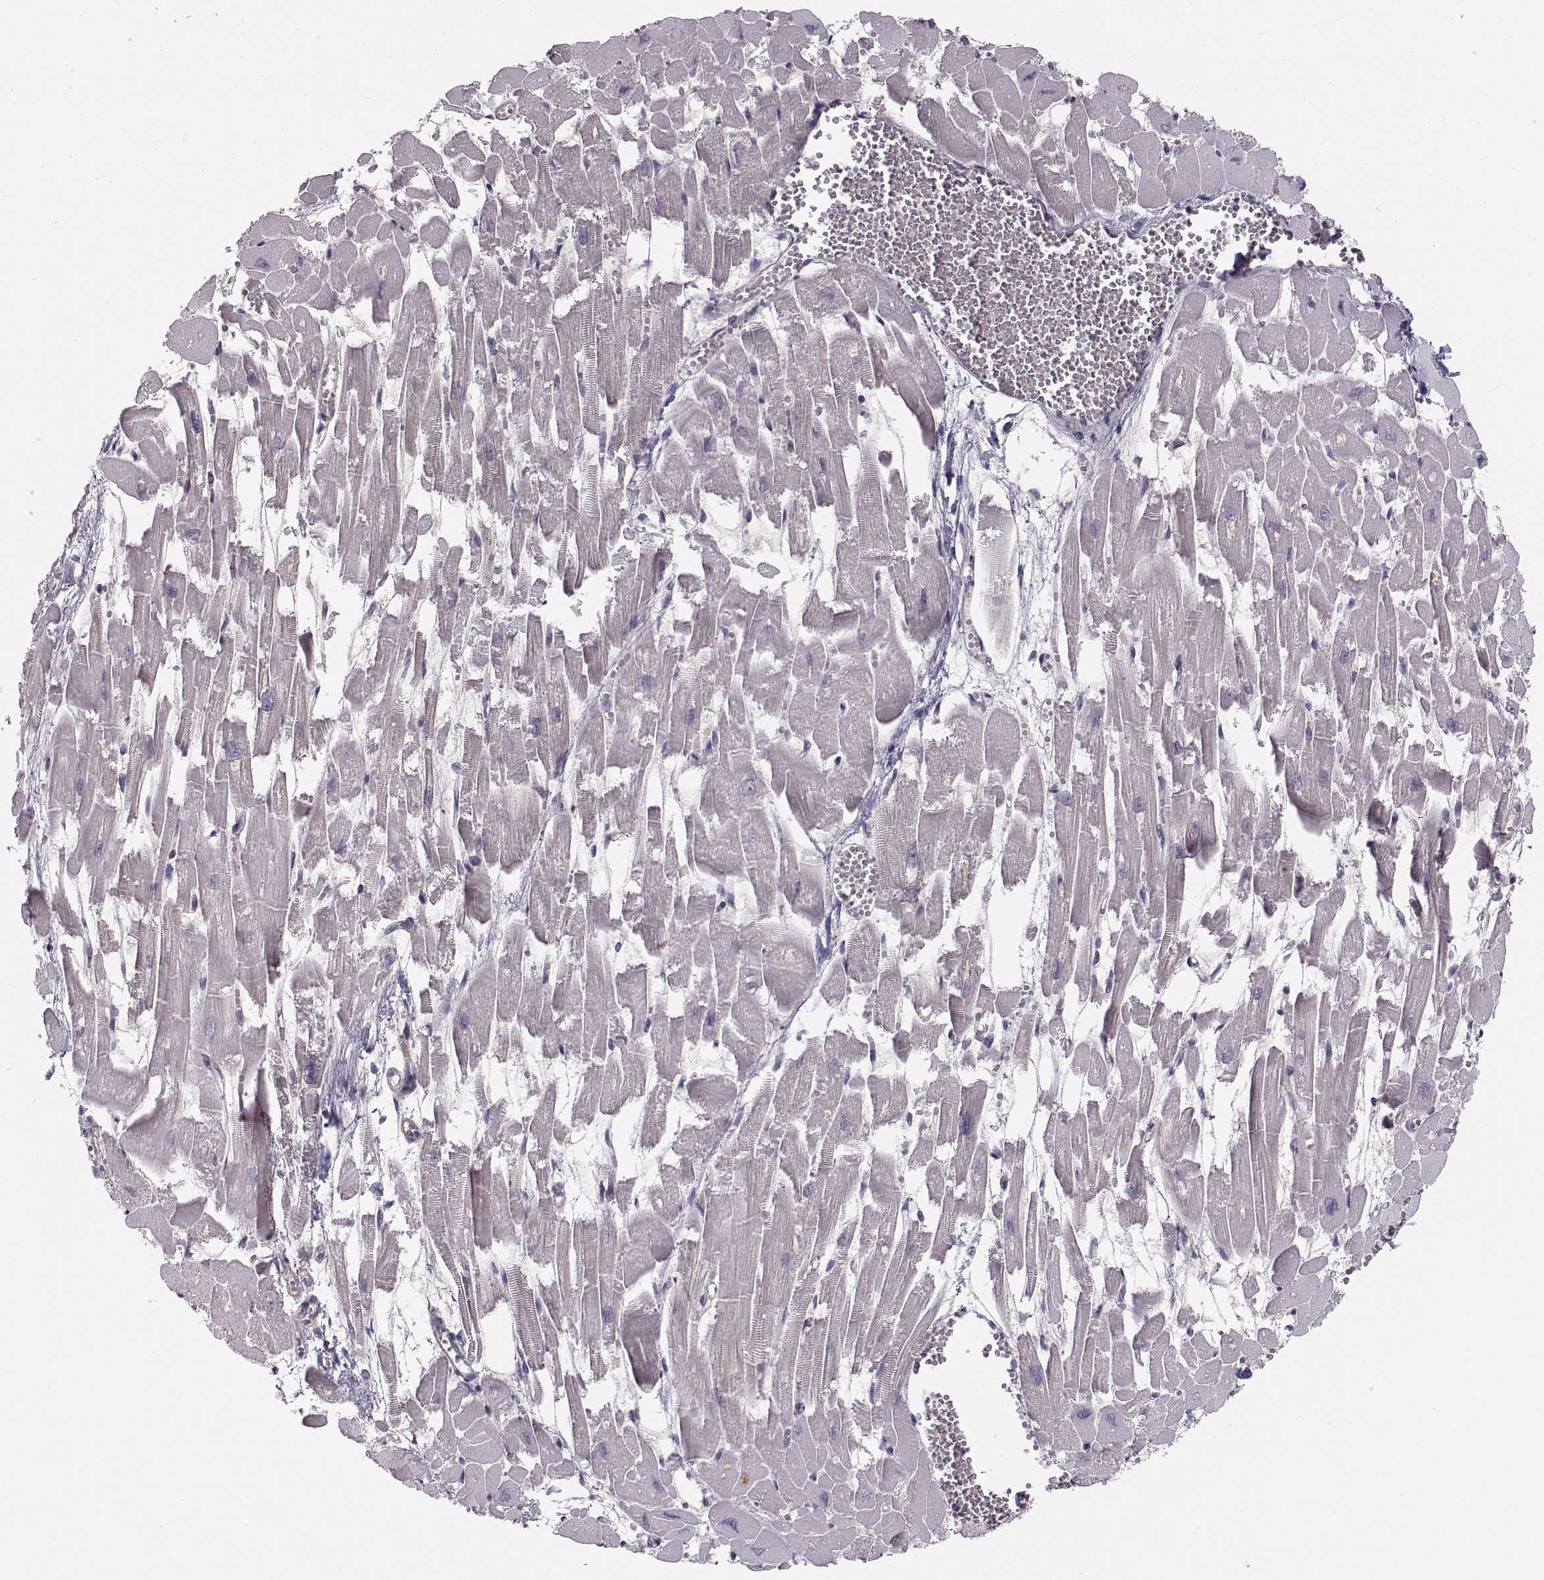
{"staining": {"intensity": "negative", "quantity": "none", "location": "none"}, "tissue": "heart muscle", "cell_type": "Cardiomyocytes", "image_type": "normal", "snomed": [{"axis": "morphology", "description": "Normal tissue, NOS"}, {"axis": "topography", "description": "Heart"}], "caption": "Cardiomyocytes show no significant positivity in unremarkable heart muscle.", "gene": "RGS9BP", "patient": {"sex": "female", "age": 52}}